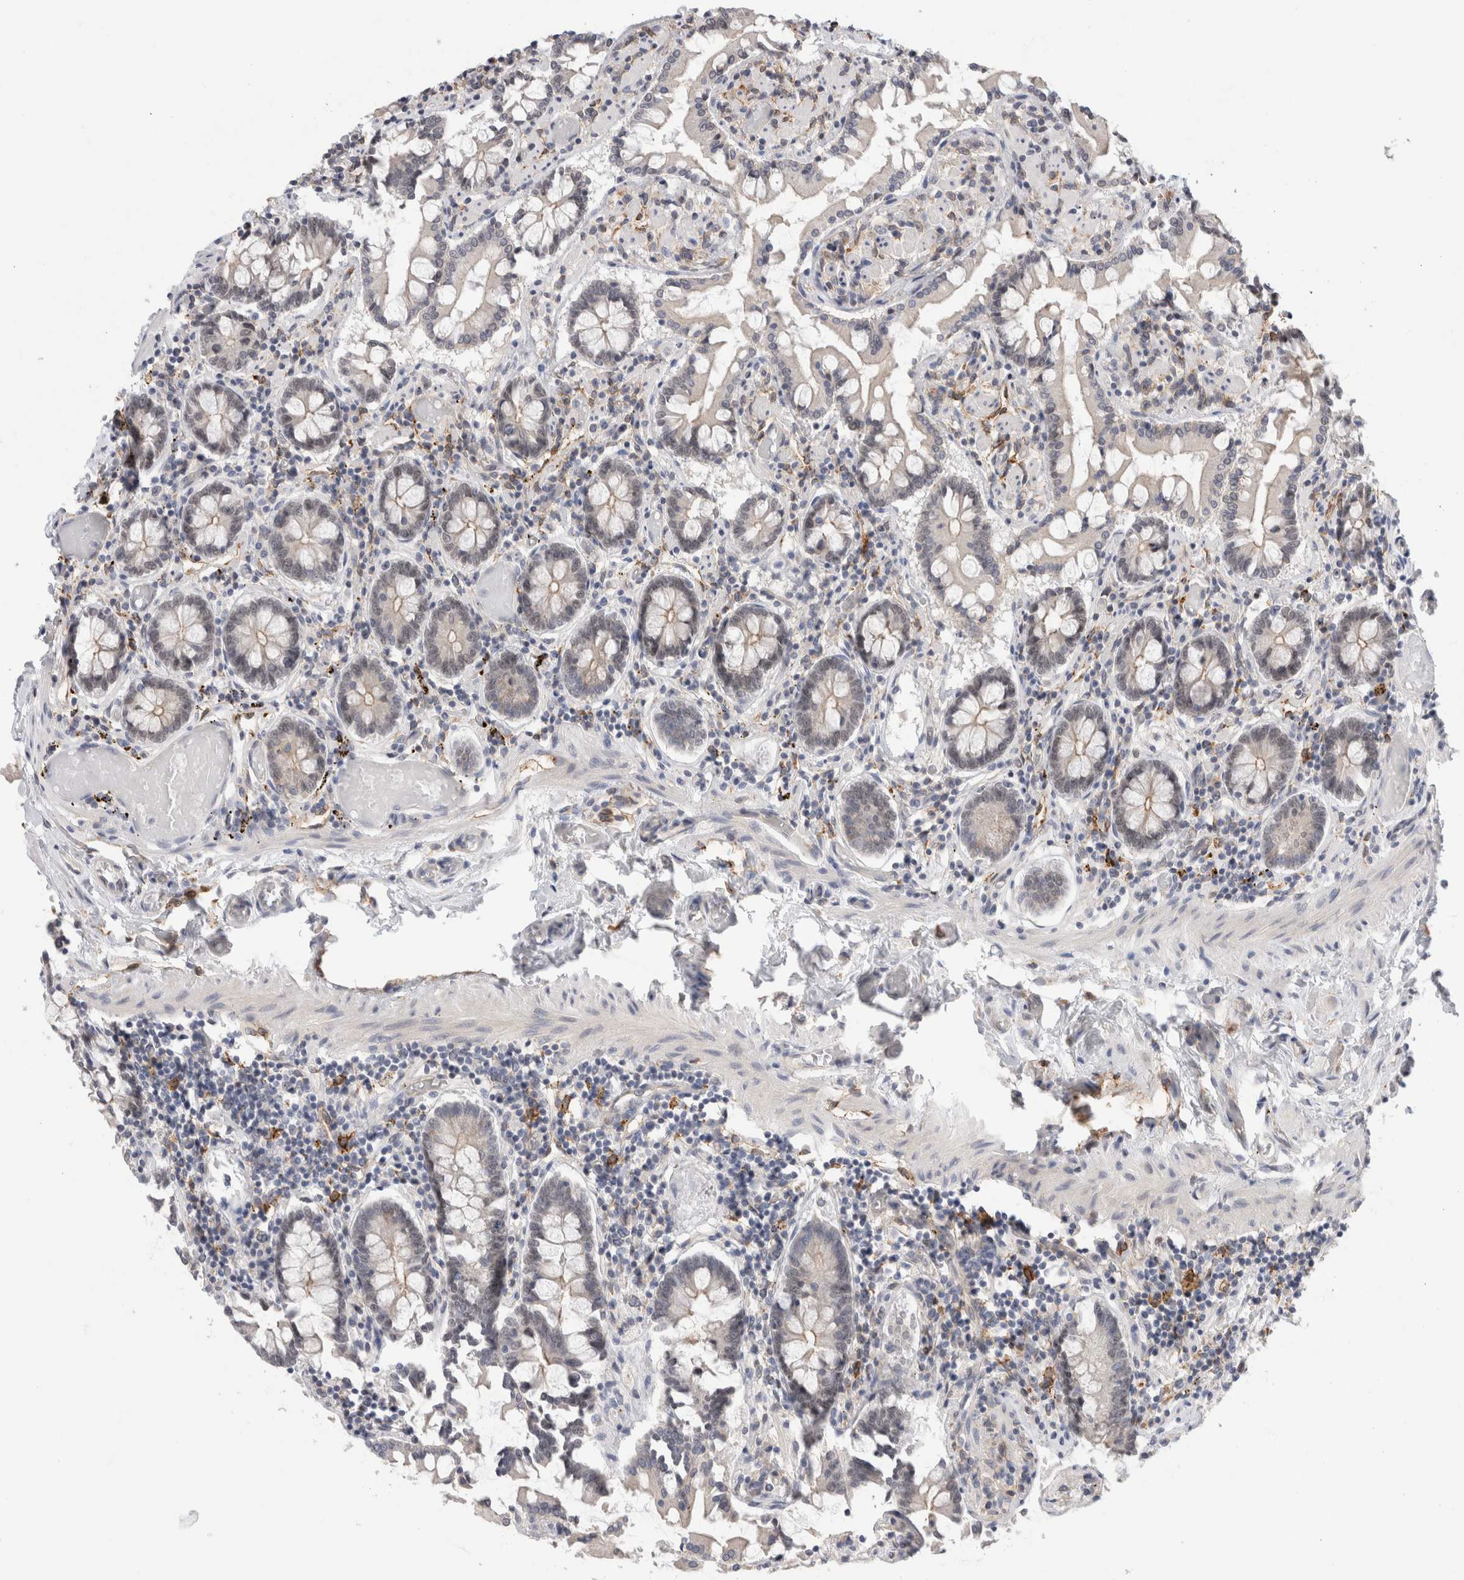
{"staining": {"intensity": "weak", "quantity": "<25%", "location": "cytoplasmic/membranous"}, "tissue": "small intestine", "cell_type": "Glandular cells", "image_type": "normal", "snomed": [{"axis": "morphology", "description": "Normal tissue, NOS"}, {"axis": "topography", "description": "Small intestine"}], "caption": "Unremarkable small intestine was stained to show a protein in brown. There is no significant positivity in glandular cells. Nuclei are stained in blue.", "gene": "SYTL5", "patient": {"sex": "male", "age": 41}}